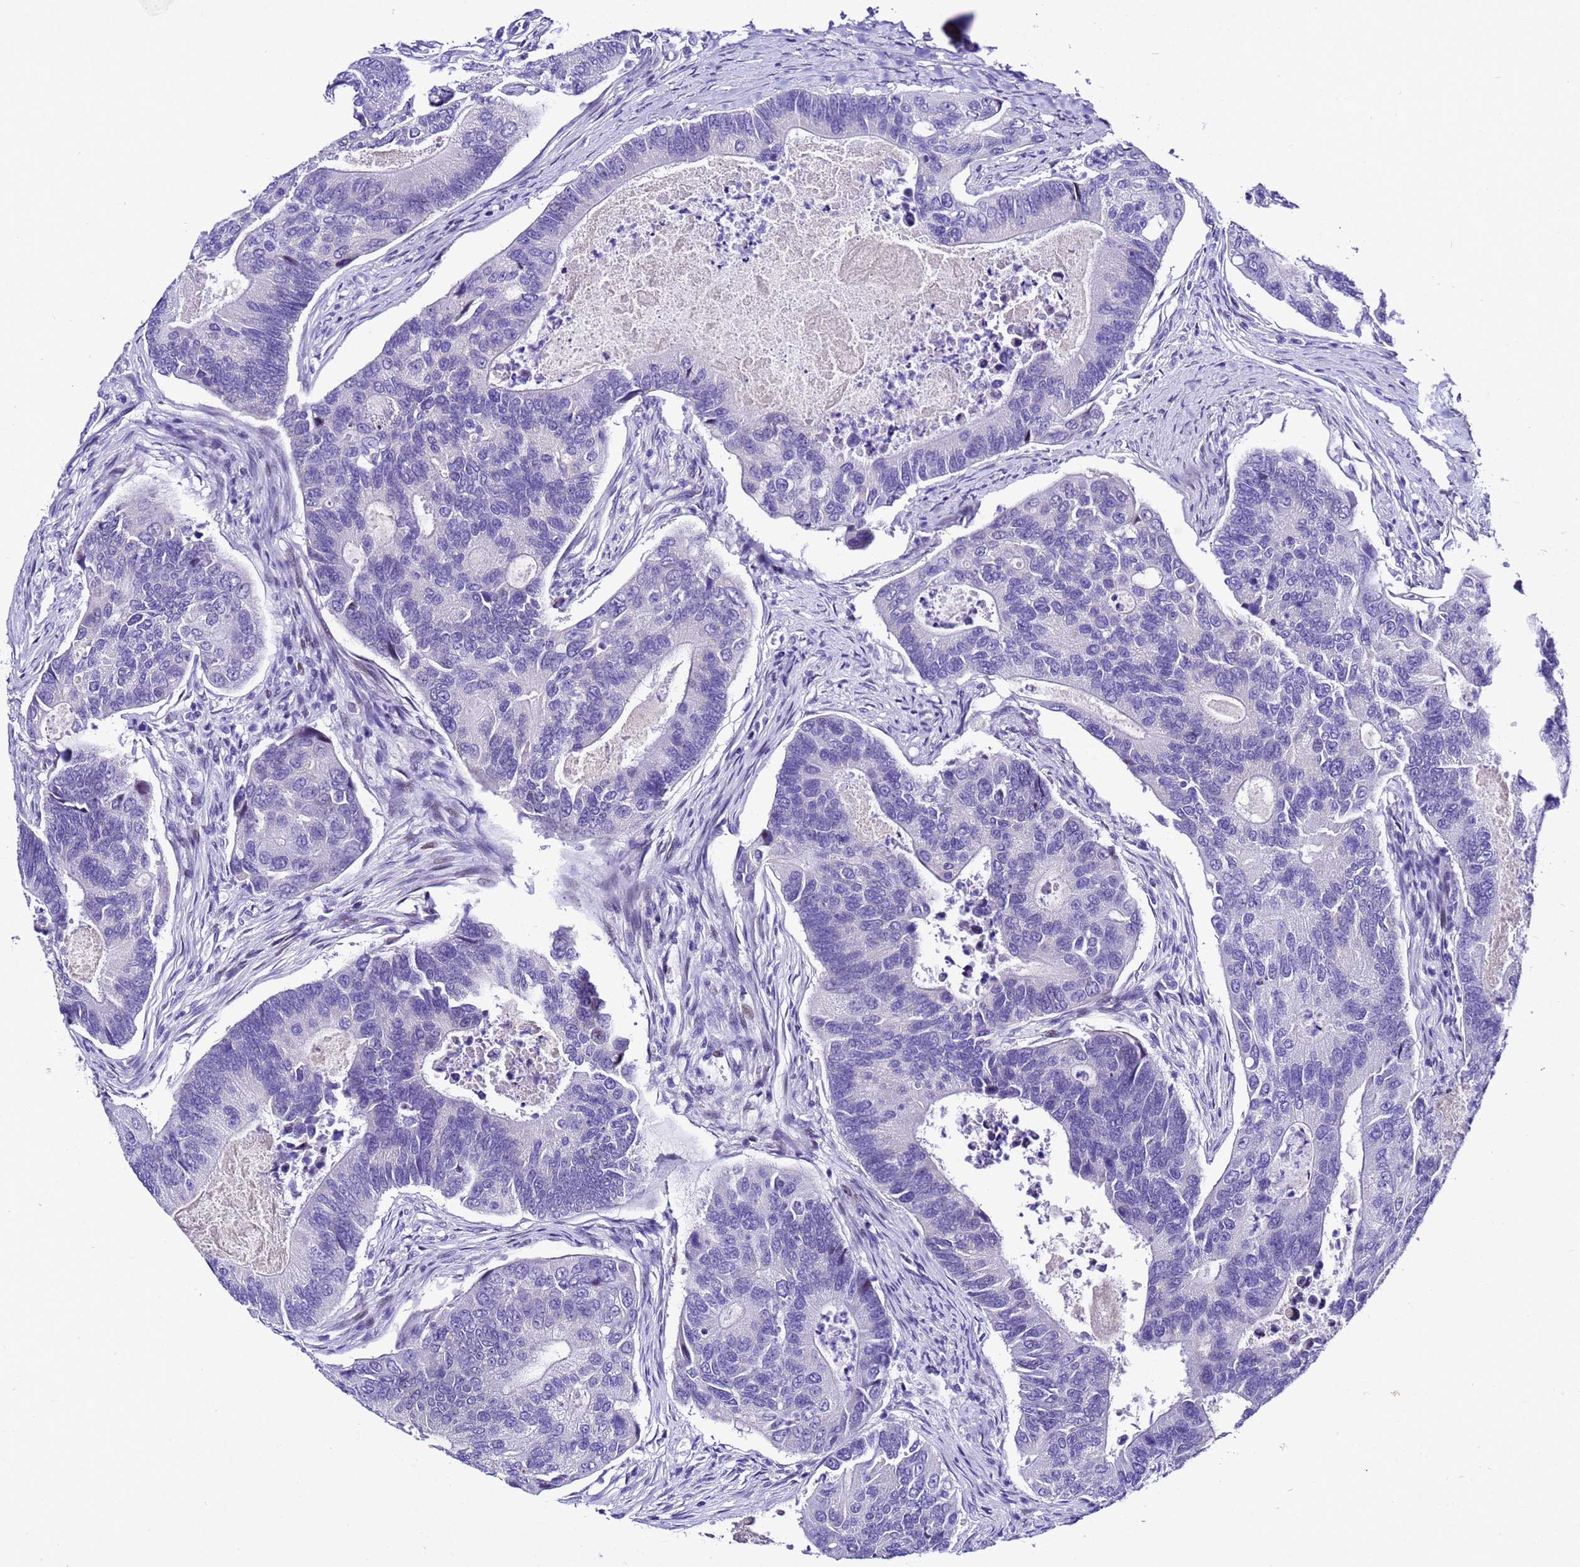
{"staining": {"intensity": "negative", "quantity": "none", "location": "none"}, "tissue": "colorectal cancer", "cell_type": "Tumor cells", "image_type": "cancer", "snomed": [{"axis": "morphology", "description": "Adenocarcinoma, NOS"}, {"axis": "topography", "description": "Colon"}], "caption": "This is an IHC micrograph of colorectal adenocarcinoma. There is no staining in tumor cells.", "gene": "ZNF417", "patient": {"sex": "female", "age": 67}}